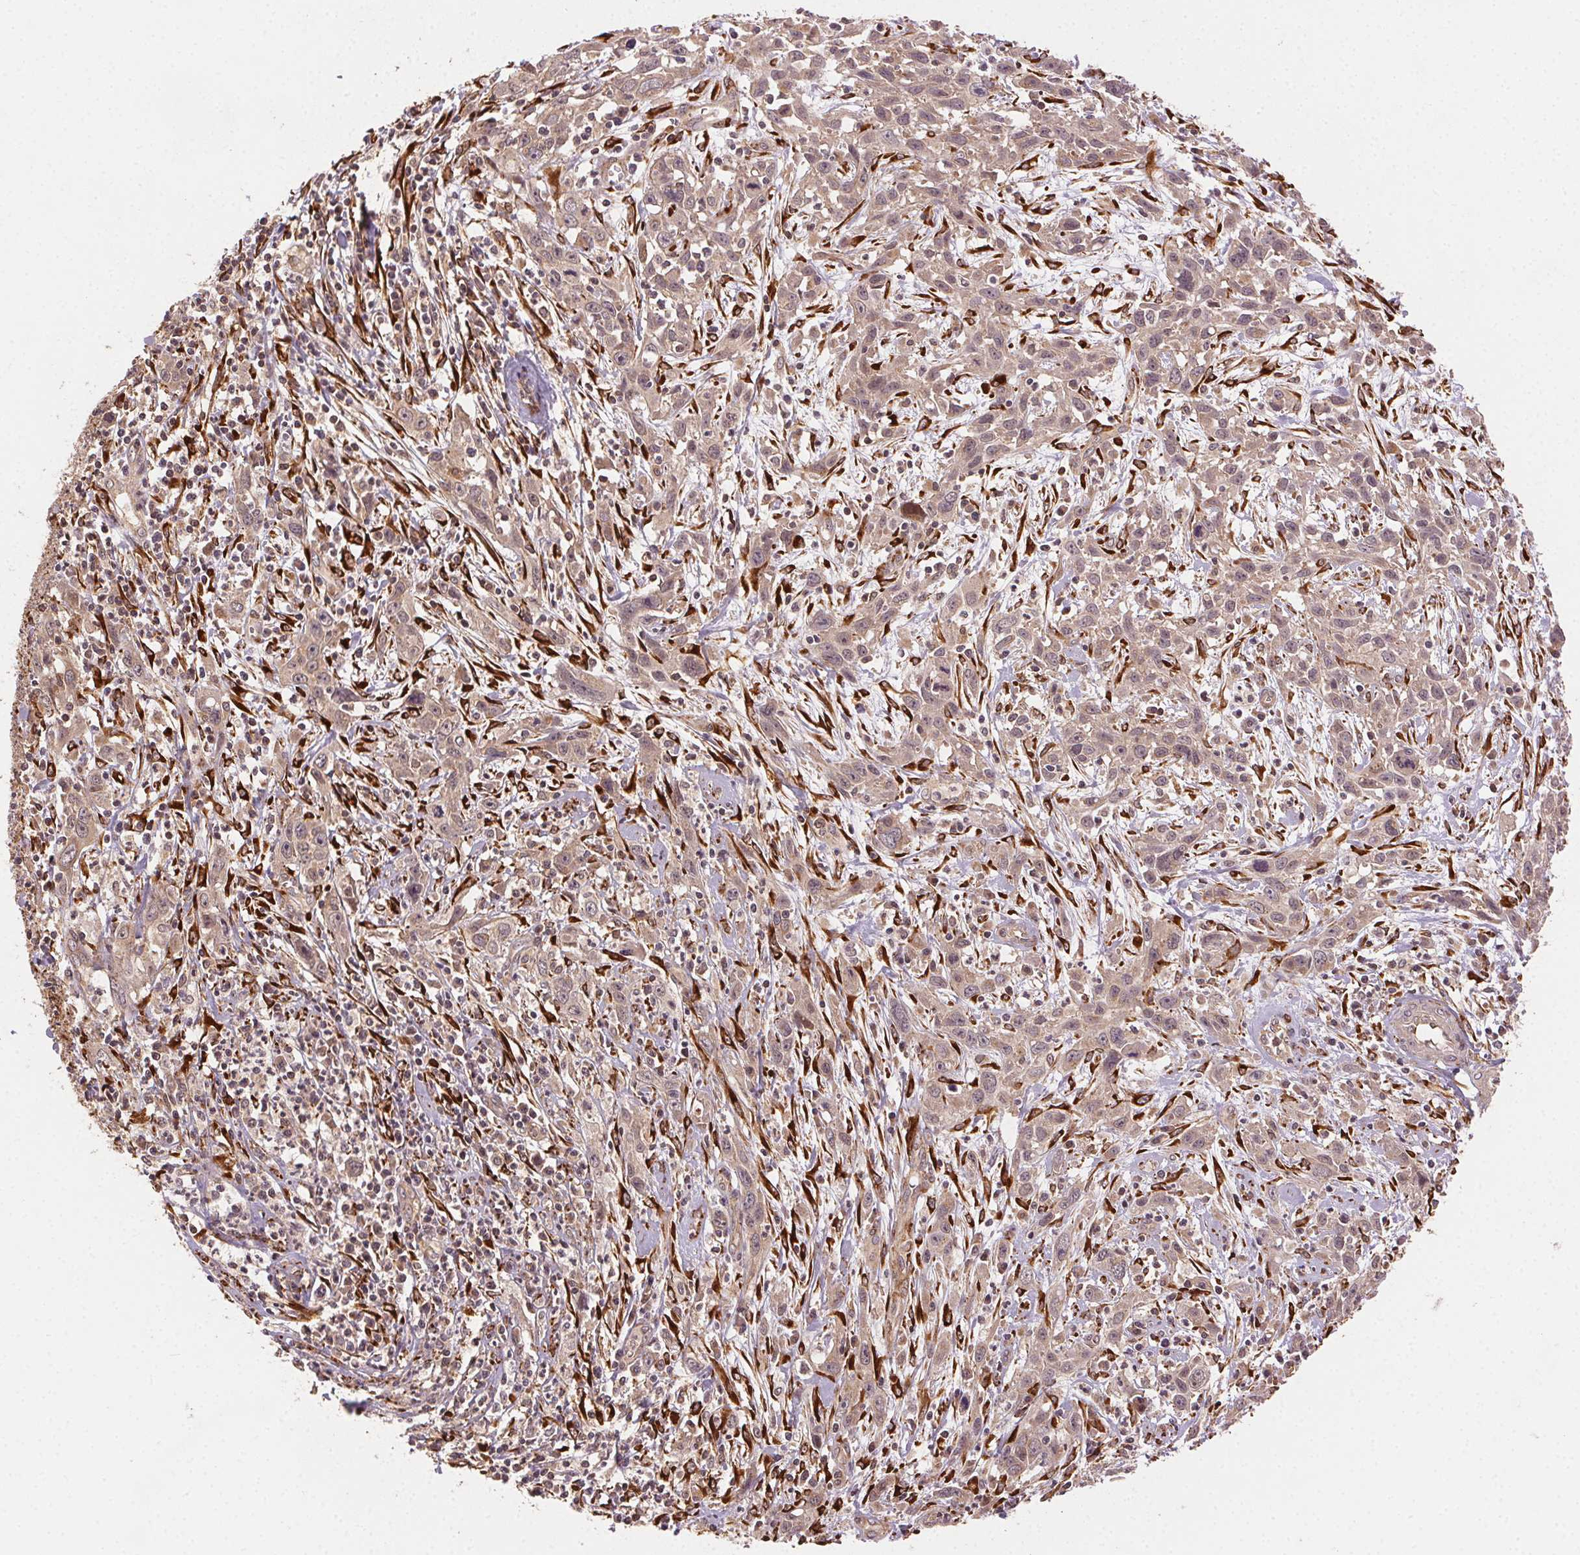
{"staining": {"intensity": "weak", "quantity": ">75%", "location": "cytoplasmic/membranous"}, "tissue": "cervical cancer", "cell_type": "Tumor cells", "image_type": "cancer", "snomed": [{"axis": "morphology", "description": "Squamous cell carcinoma, NOS"}, {"axis": "topography", "description": "Cervix"}], "caption": "Approximately >75% of tumor cells in cervical squamous cell carcinoma demonstrate weak cytoplasmic/membranous protein expression as visualized by brown immunohistochemical staining.", "gene": "KLHL15", "patient": {"sex": "female", "age": 38}}